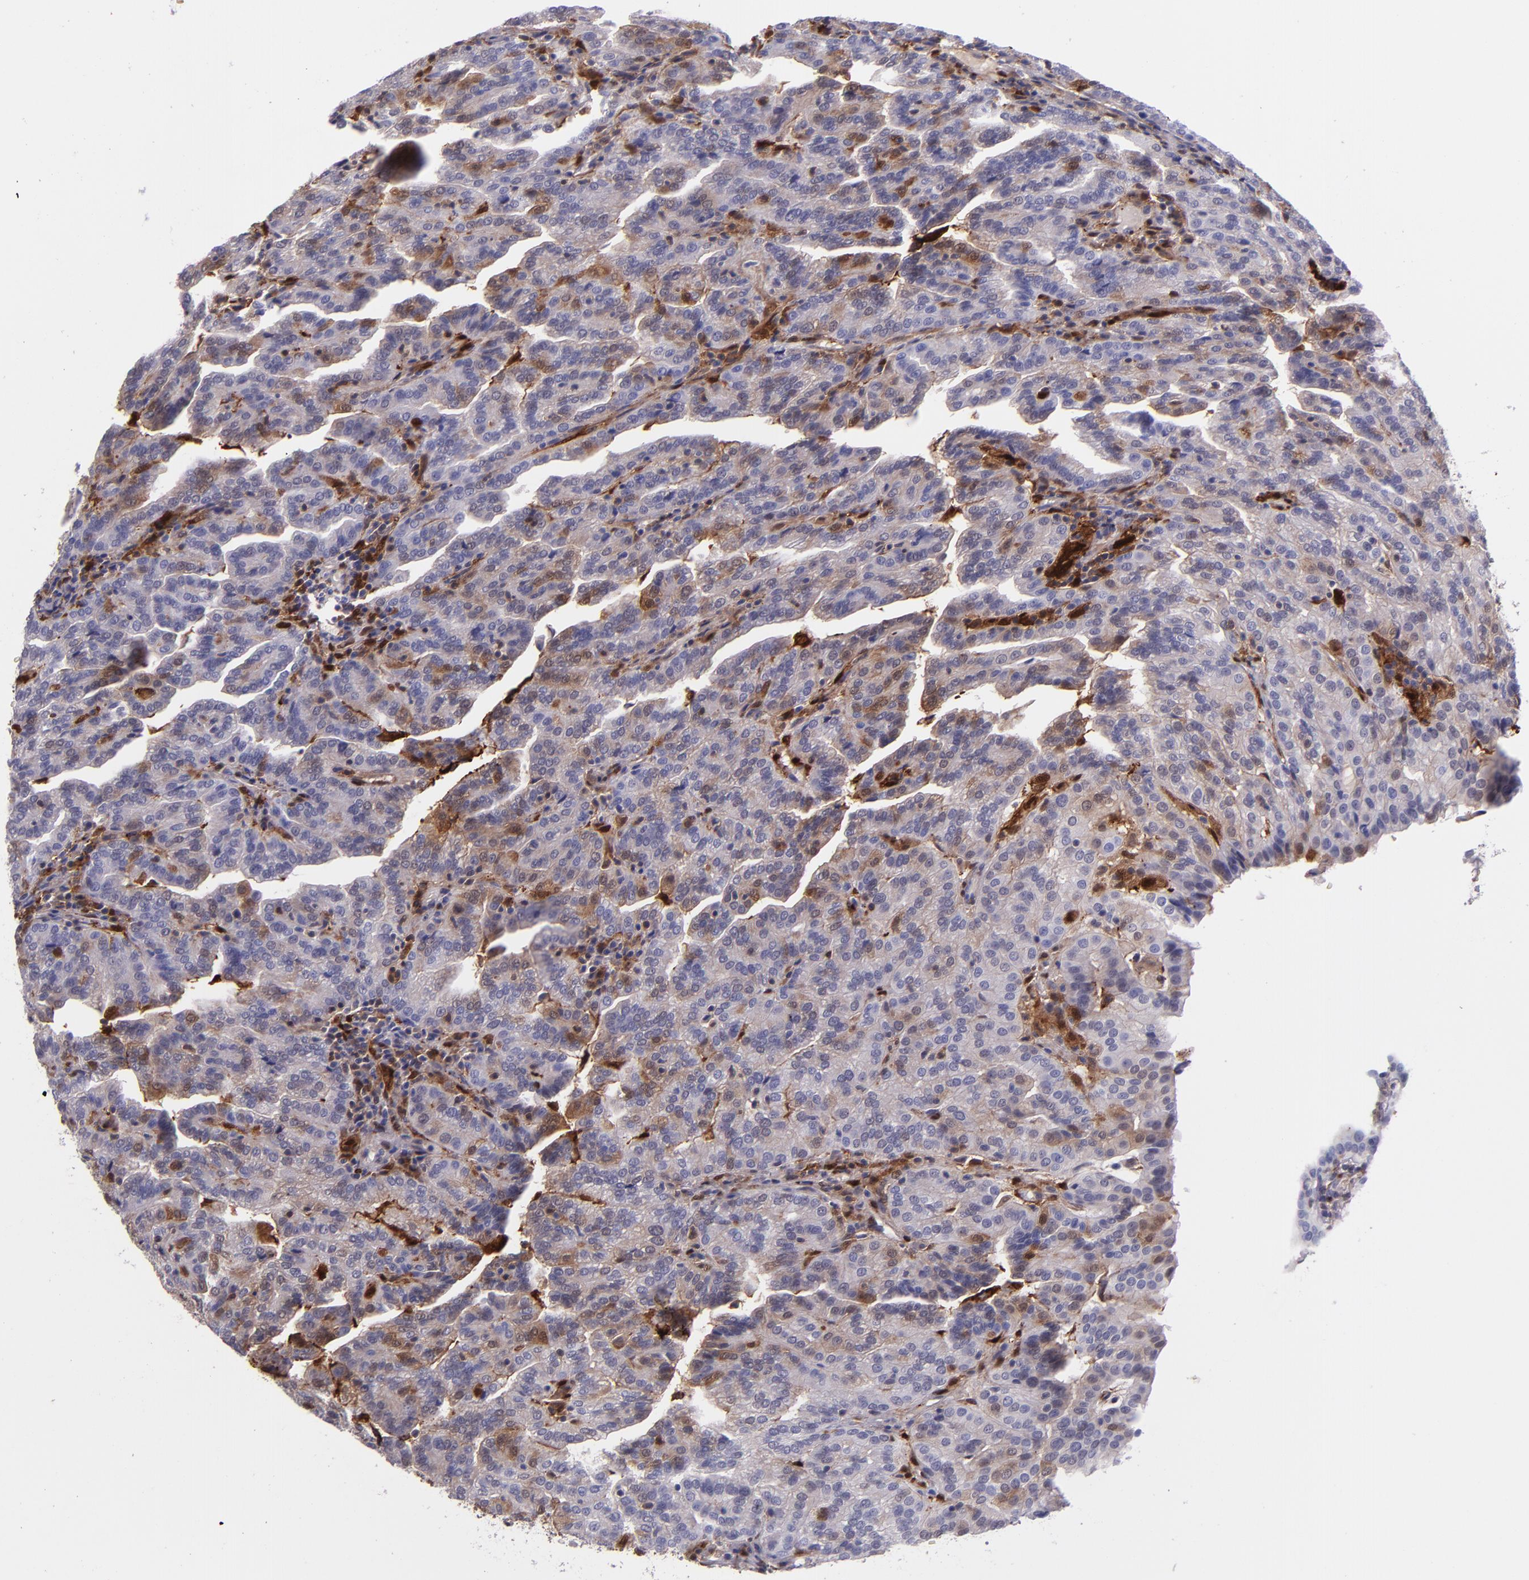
{"staining": {"intensity": "moderate", "quantity": "<25%", "location": "cytoplasmic/membranous"}, "tissue": "renal cancer", "cell_type": "Tumor cells", "image_type": "cancer", "snomed": [{"axis": "morphology", "description": "Adenocarcinoma, NOS"}, {"axis": "topography", "description": "Kidney"}], "caption": "DAB immunohistochemical staining of renal cancer (adenocarcinoma) reveals moderate cytoplasmic/membranous protein positivity in approximately <25% of tumor cells.", "gene": "LGALS1", "patient": {"sex": "male", "age": 61}}